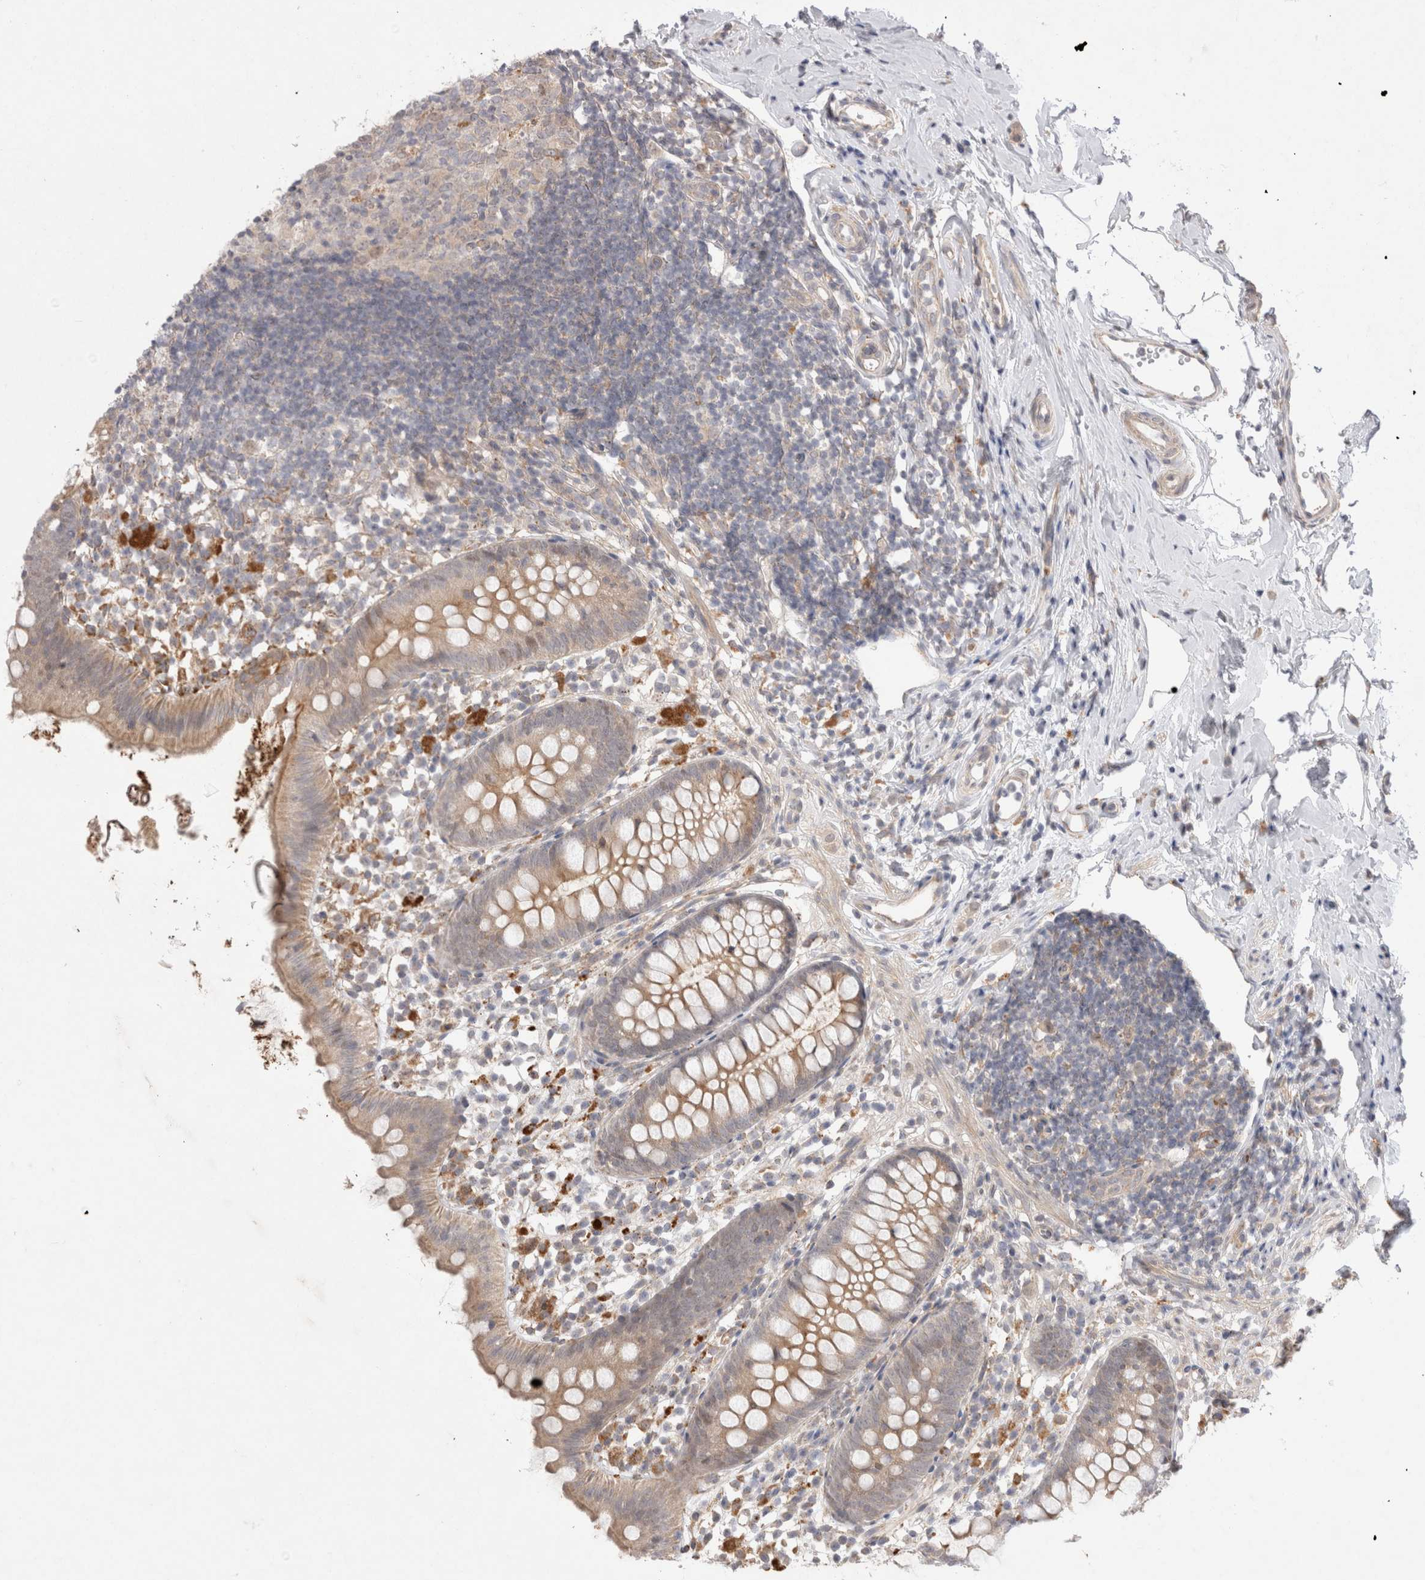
{"staining": {"intensity": "moderate", "quantity": ">75%", "location": "cytoplasmic/membranous"}, "tissue": "appendix", "cell_type": "Glandular cells", "image_type": "normal", "snomed": [{"axis": "morphology", "description": "Normal tissue, NOS"}, {"axis": "topography", "description": "Appendix"}], "caption": "A brown stain highlights moderate cytoplasmic/membranous expression of a protein in glandular cells of unremarkable appendix.", "gene": "NPC1", "patient": {"sex": "female", "age": 20}}